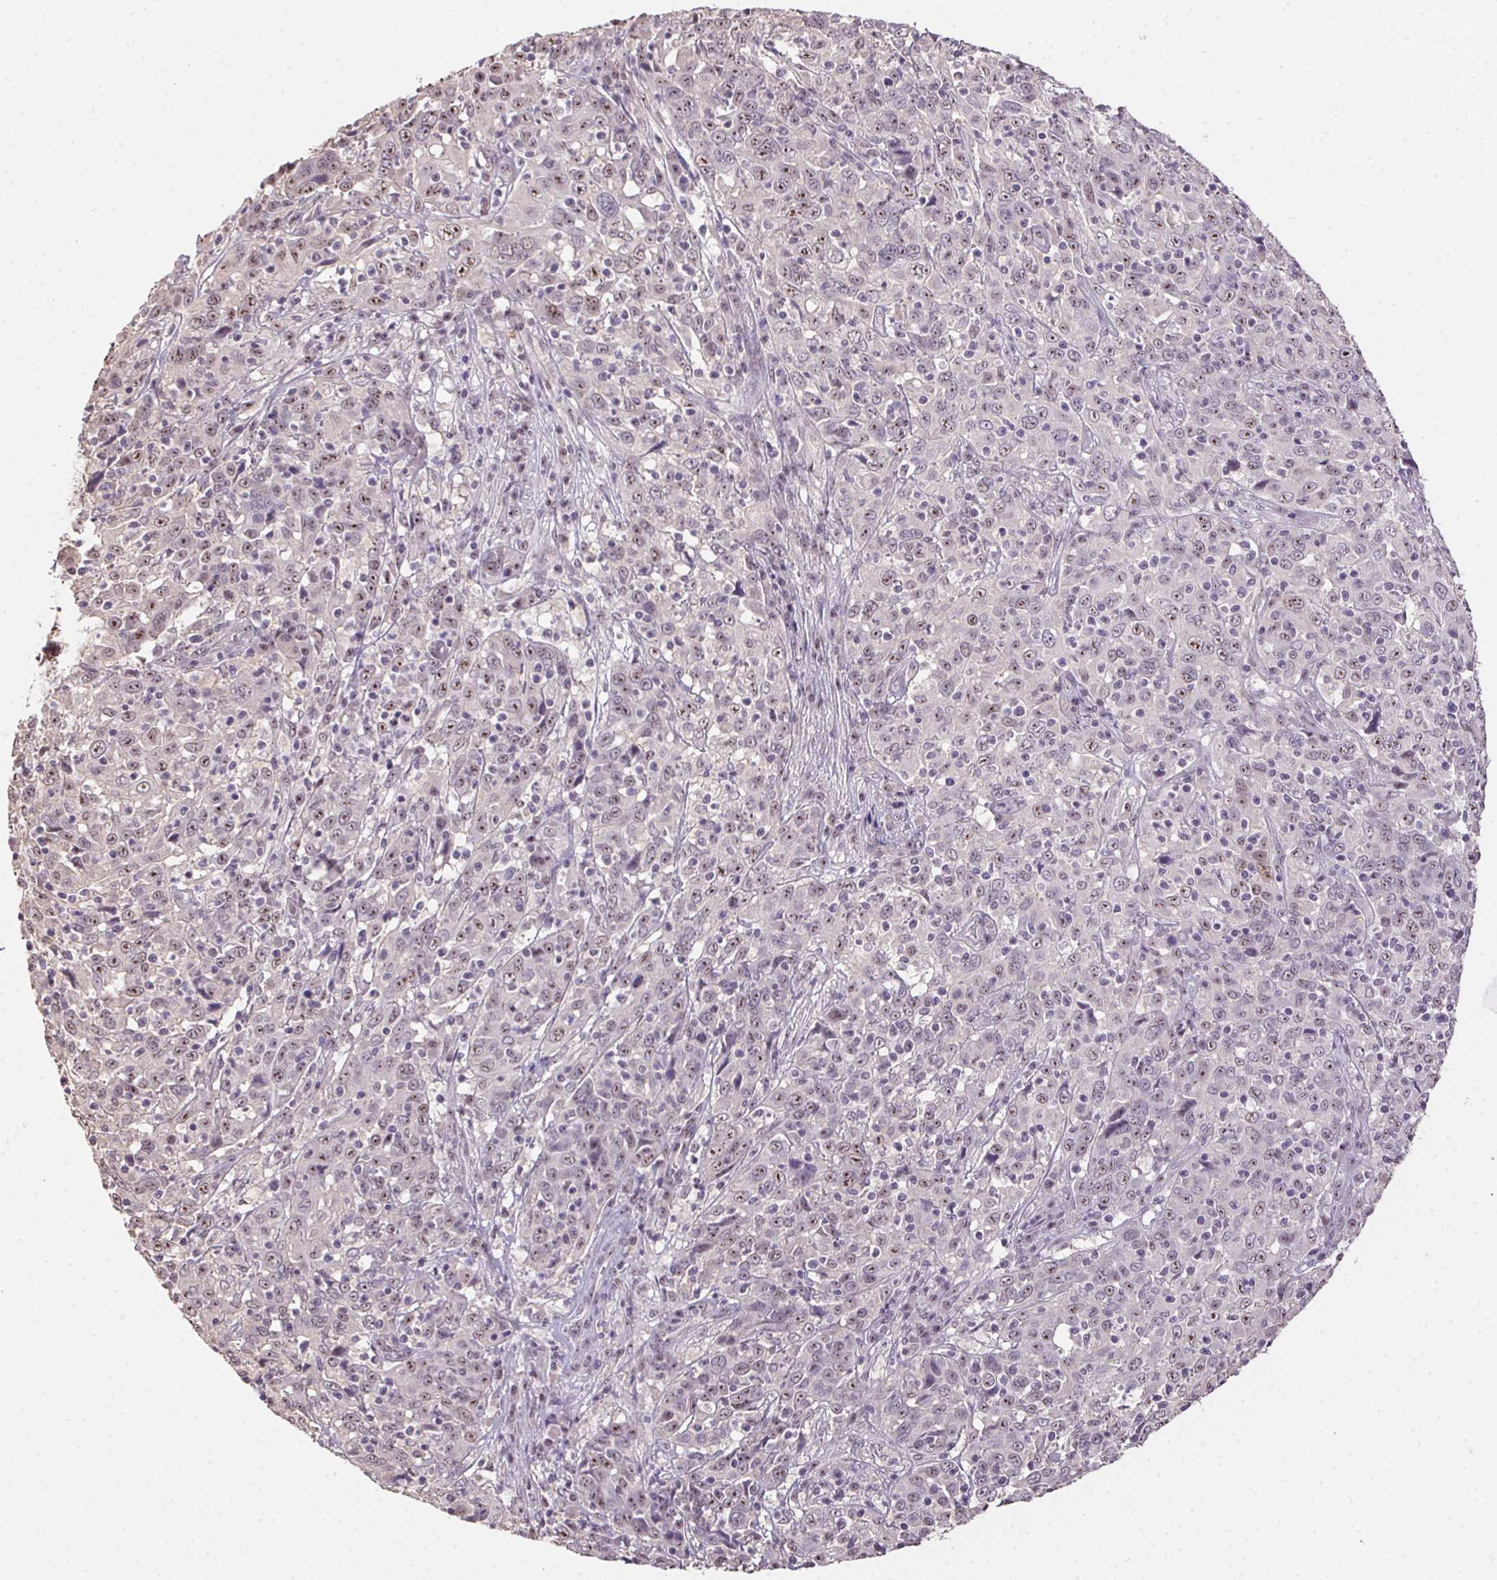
{"staining": {"intensity": "weak", "quantity": "25%-75%", "location": "nuclear"}, "tissue": "cervical cancer", "cell_type": "Tumor cells", "image_type": "cancer", "snomed": [{"axis": "morphology", "description": "Squamous cell carcinoma, NOS"}, {"axis": "topography", "description": "Cervix"}], "caption": "This is a micrograph of immunohistochemistry (IHC) staining of cervical cancer (squamous cell carcinoma), which shows weak expression in the nuclear of tumor cells.", "gene": "BATF2", "patient": {"sex": "female", "age": 46}}